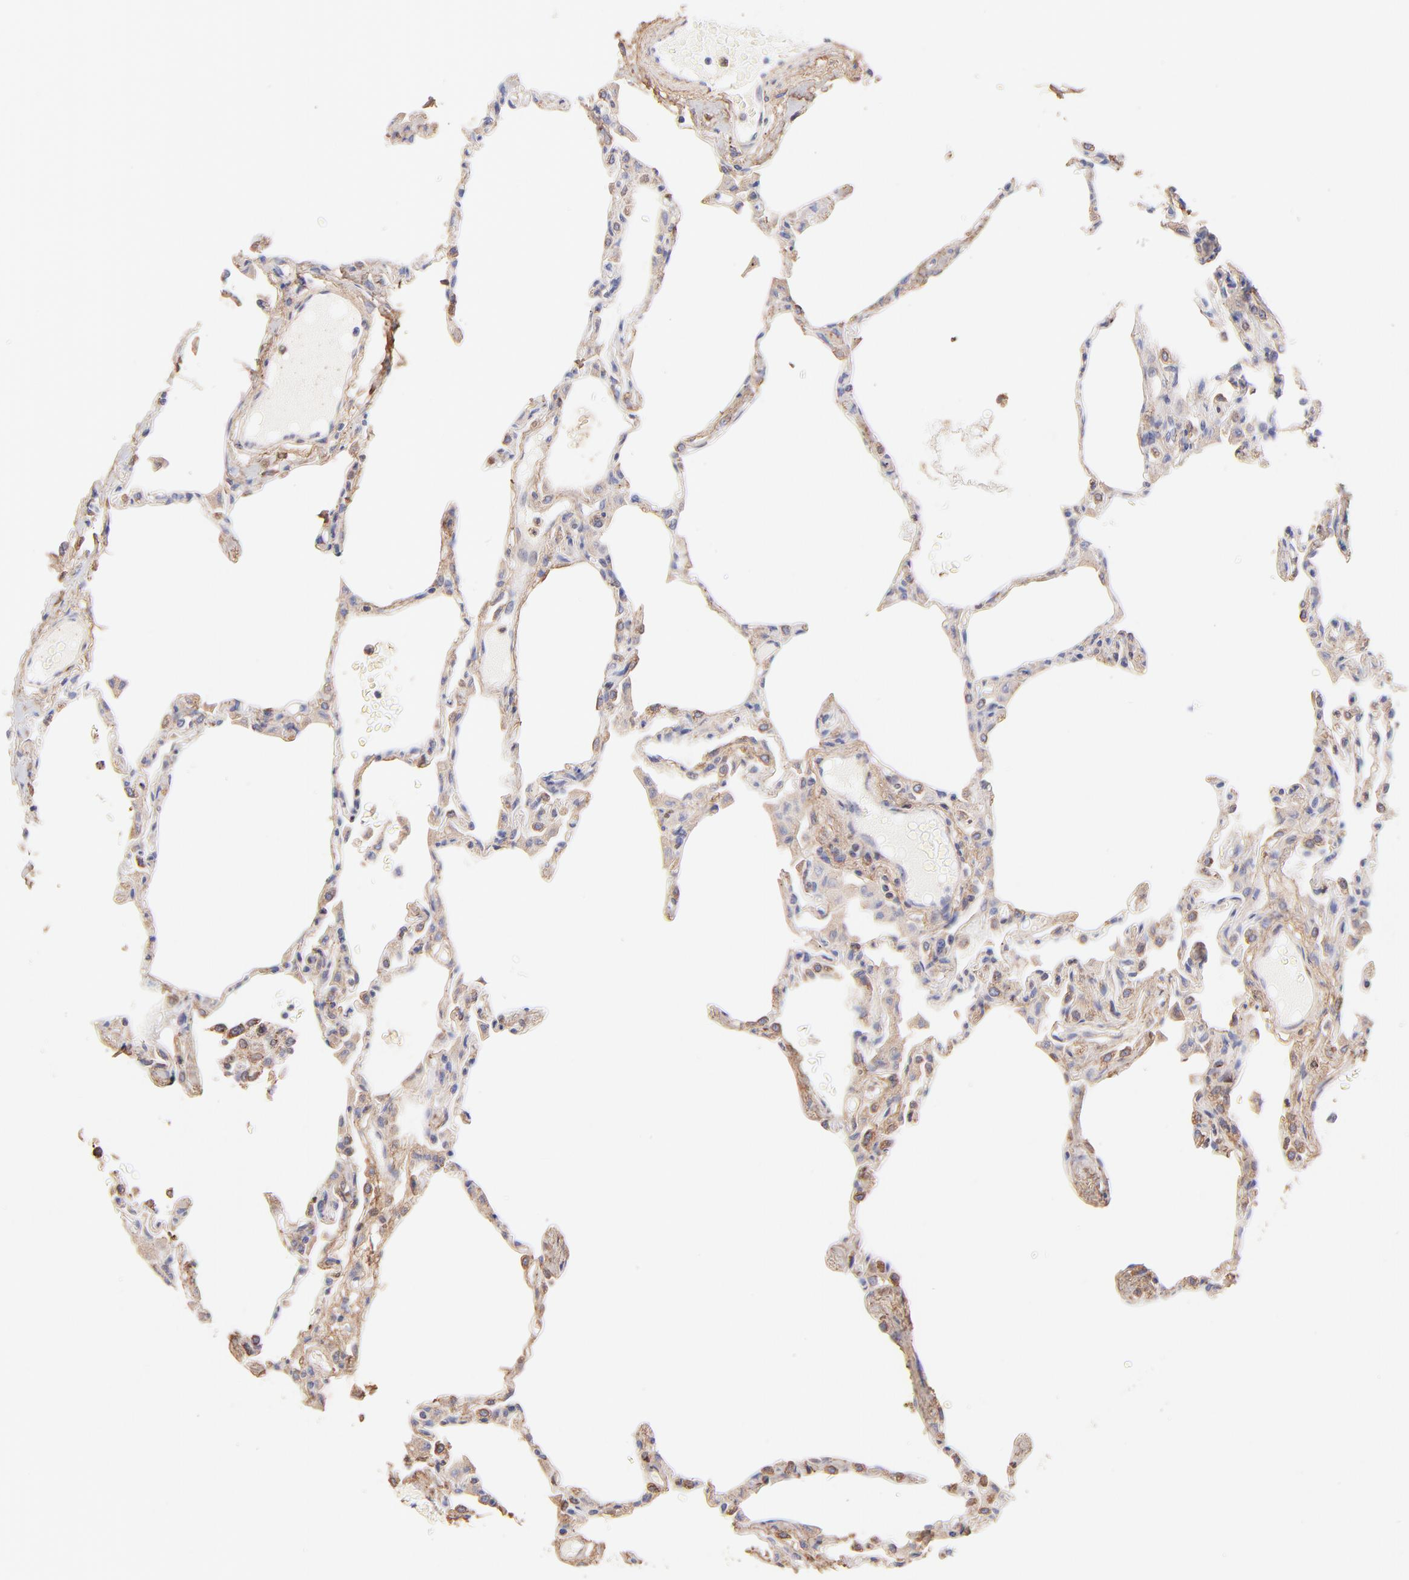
{"staining": {"intensity": "moderate", "quantity": ">75%", "location": "cytoplasmic/membranous"}, "tissue": "lung", "cell_type": "Alveolar cells", "image_type": "normal", "snomed": [{"axis": "morphology", "description": "Normal tissue, NOS"}, {"axis": "topography", "description": "Lung"}], "caption": "Protein expression analysis of unremarkable lung exhibits moderate cytoplasmic/membranous positivity in about >75% of alveolar cells. The protein of interest is stained brown, and the nuclei are stained in blue (DAB IHC with brightfield microscopy, high magnification).", "gene": "BGN", "patient": {"sex": "female", "age": 49}}